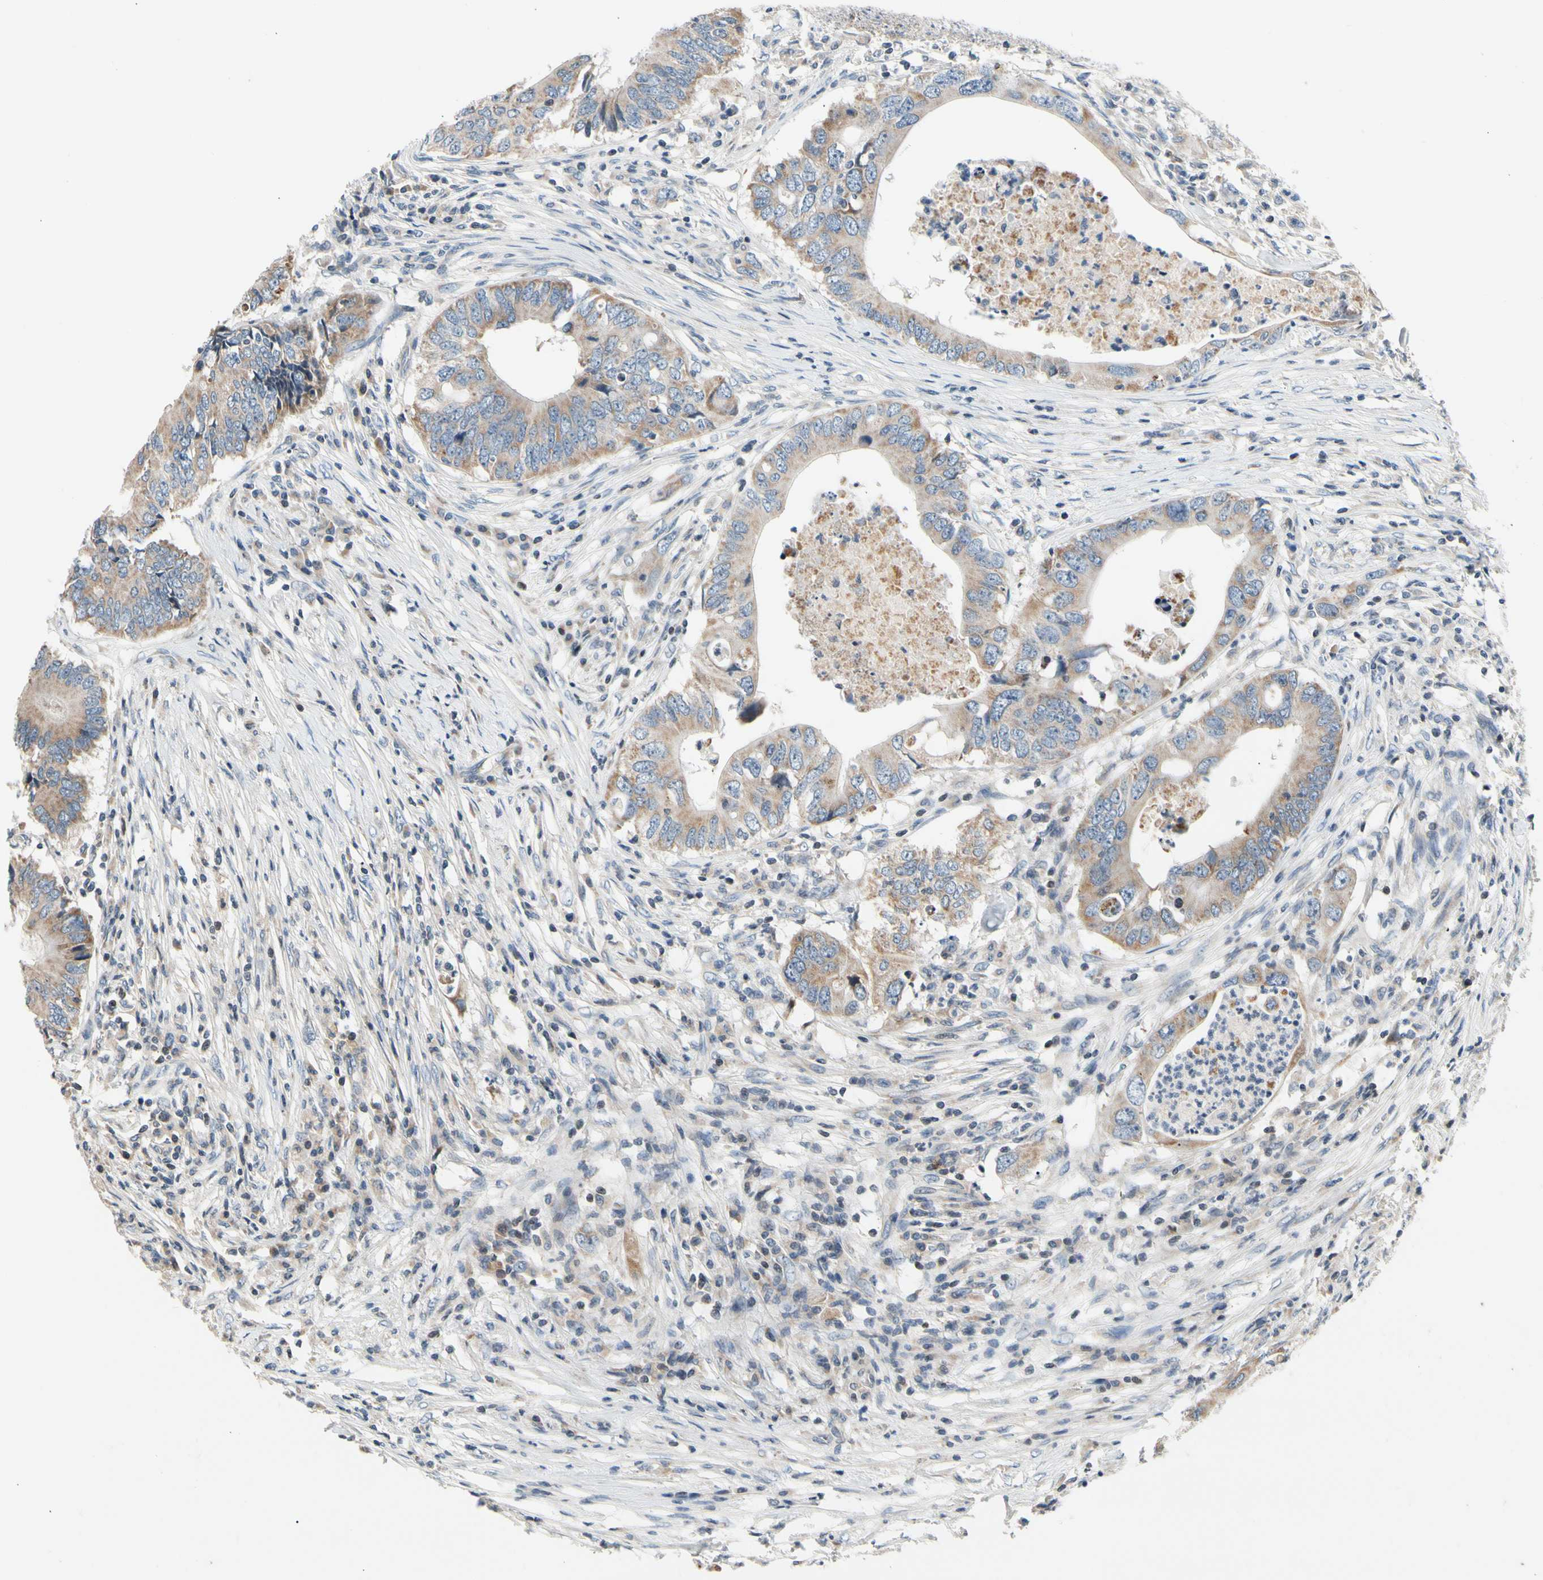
{"staining": {"intensity": "weak", "quantity": ">75%", "location": "cytoplasmic/membranous"}, "tissue": "colorectal cancer", "cell_type": "Tumor cells", "image_type": "cancer", "snomed": [{"axis": "morphology", "description": "Adenocarcinoma, NOS"}, {"axis": "topography", "description": "Colon"}], "caption": "Adenocarcinoma (colorectal) was stained to show a protein in brown. There is low levels of weak cytoplasmic/membranous positivity in approximately >75% of tumor cells.", "gene": "SOX30", "patient": {"sex": "male", "age": 71}}